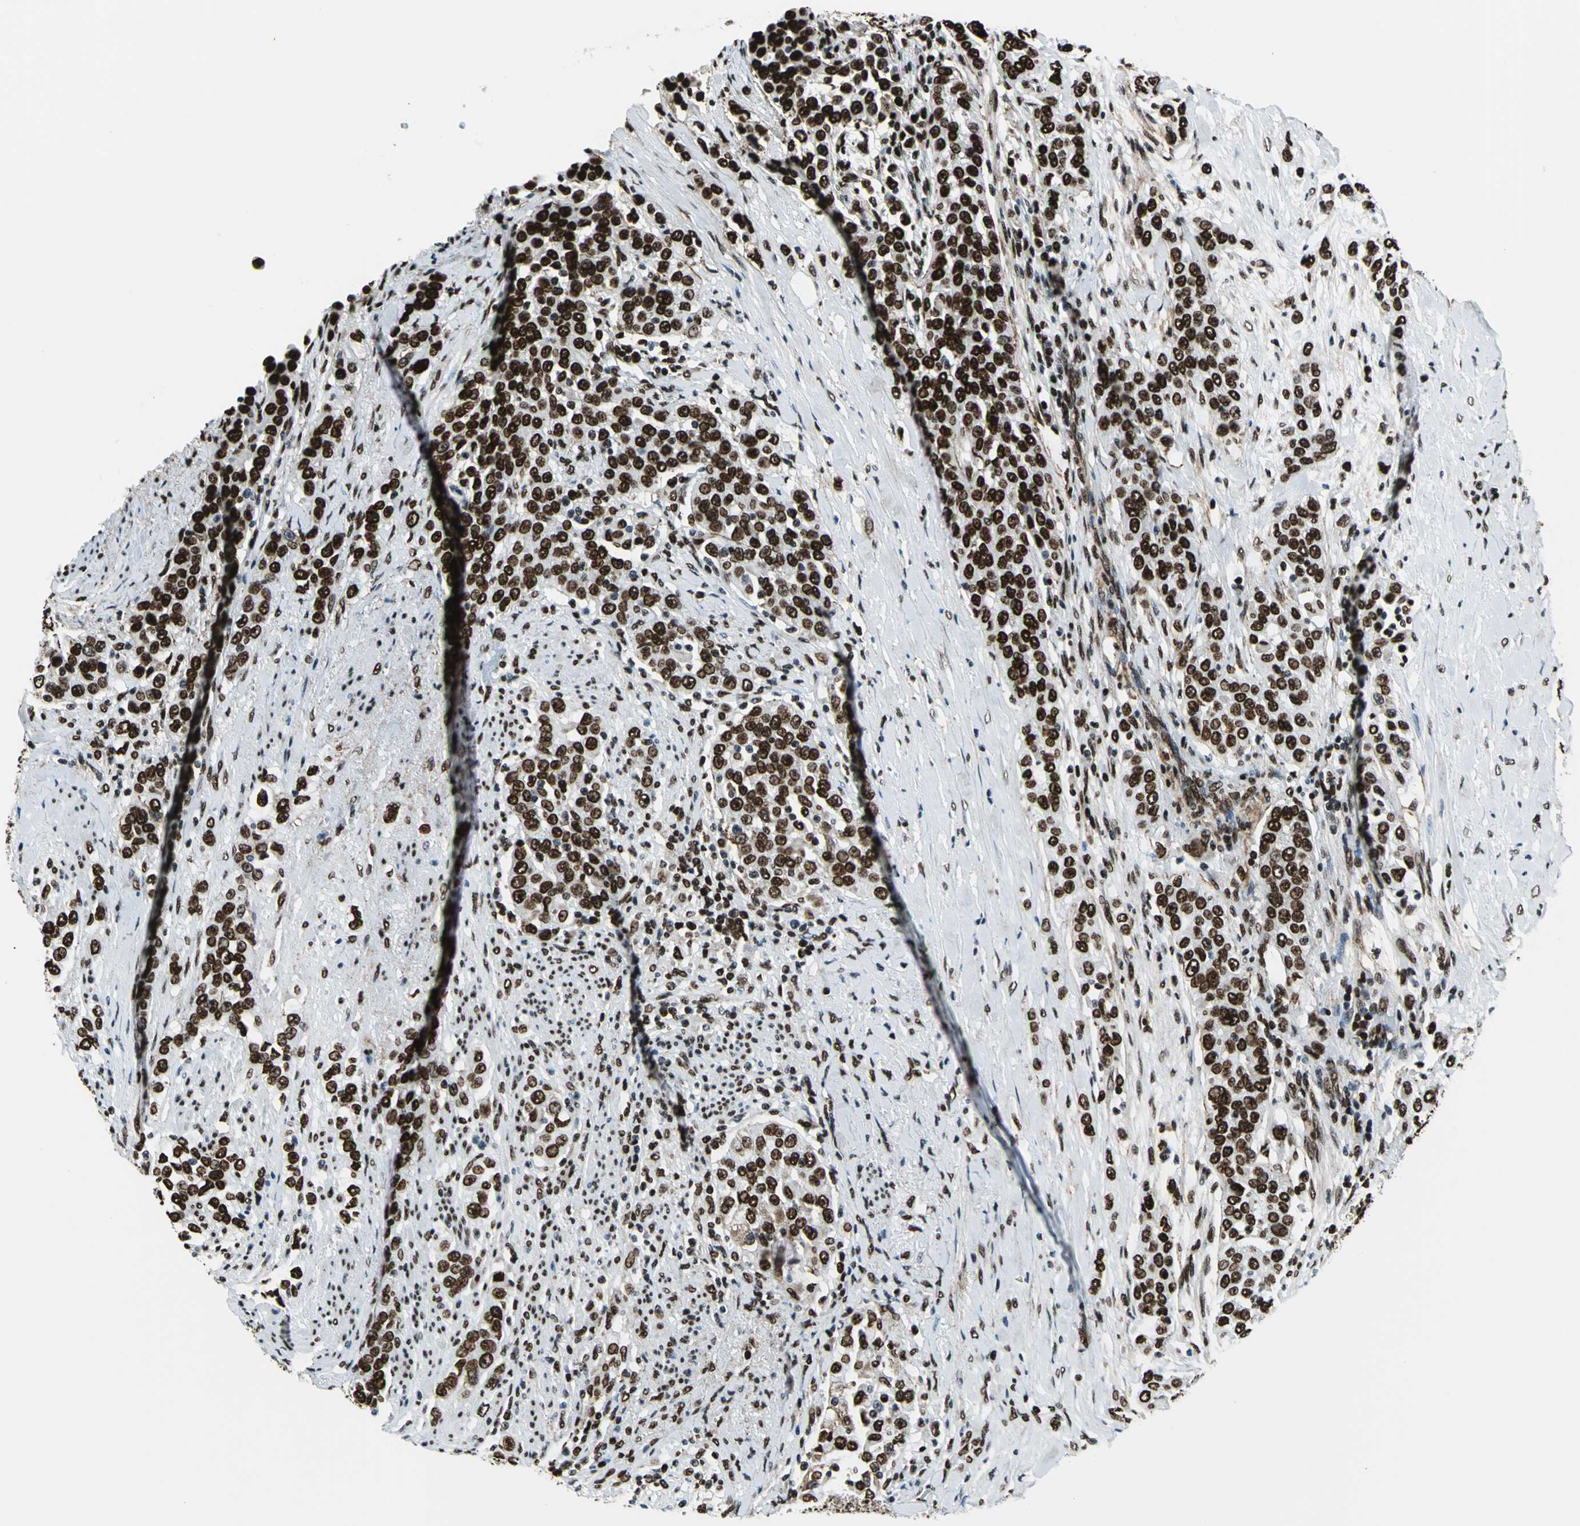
{"staining": {"intensity": "strong", "quantity": ">75%", "location": "nuclear"}, "tissue": "urothelial cancer", "cell_type": "Tumor cells", "image_type": "cancer", "snomed": [{"axis": "morphology", "description": "Urothelial carcinoma, High grade"}, {"axis": "topography", "description": "Urinary bladder"}], "caption": "IHC of human urothelial carcinoma (high-grade) exhibits high levels of strong nuclear expression in about >75% of tumor cells.", "gene": "APEX1", "patient": {"sex": "female", "age": 80}}